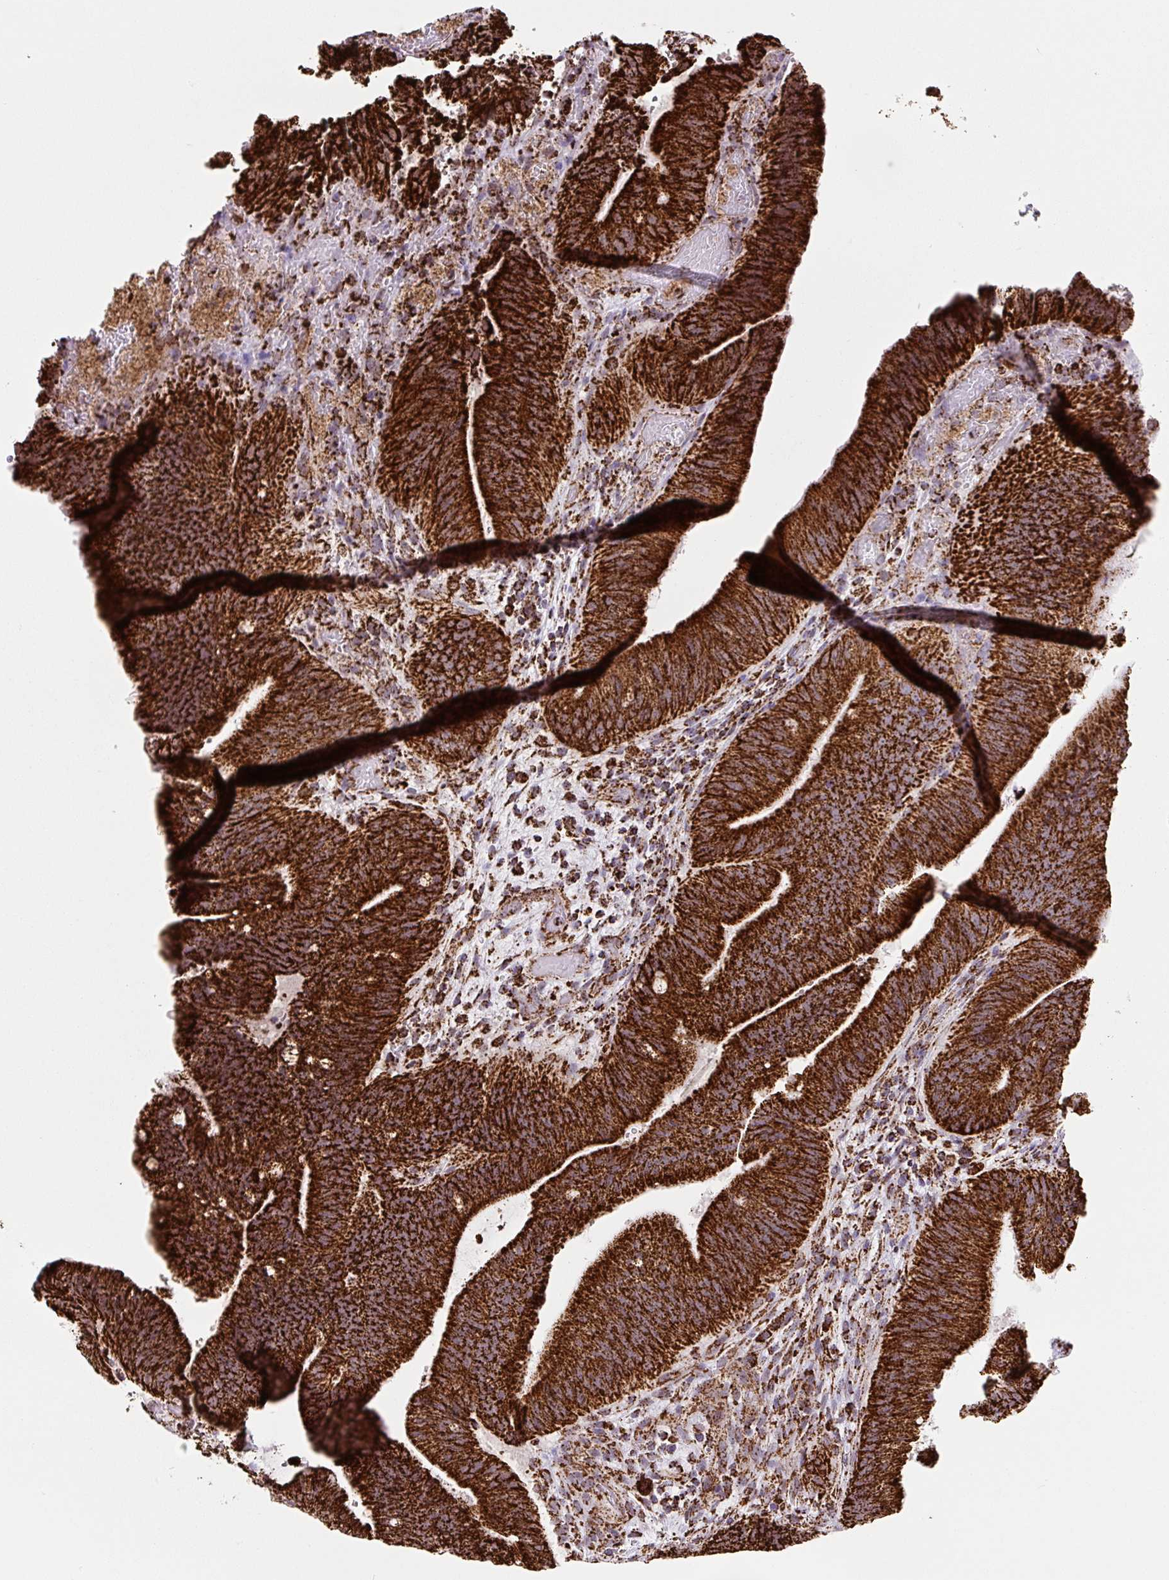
{"staining": {"intensity": "strong", "quantity": ">75%", "location": "cytoplasmic/membranous"}, "tissue": "colorectal cancer", "cell_type": "Tumor cells", "image_type": "cancer", "snomed": [{"axis": "morphology", "description": "Adenocarcinoma, NOS"}, {"axis": "topography", "description": "Colon"}], "caption": "Immunohistochemistry (DAB) staining of colorectal cancer displays strong cytoplasmic/membranous protein staining in about >75% of tumor cells. Using DAB (3,3'-diaminobenzidine) (brown) and hematoxylin (blue) stains, captured at high magnification using brightfield microscopy.", "gene": "ATP5F1A", "patient": {"sex": "female", "age": 43}}